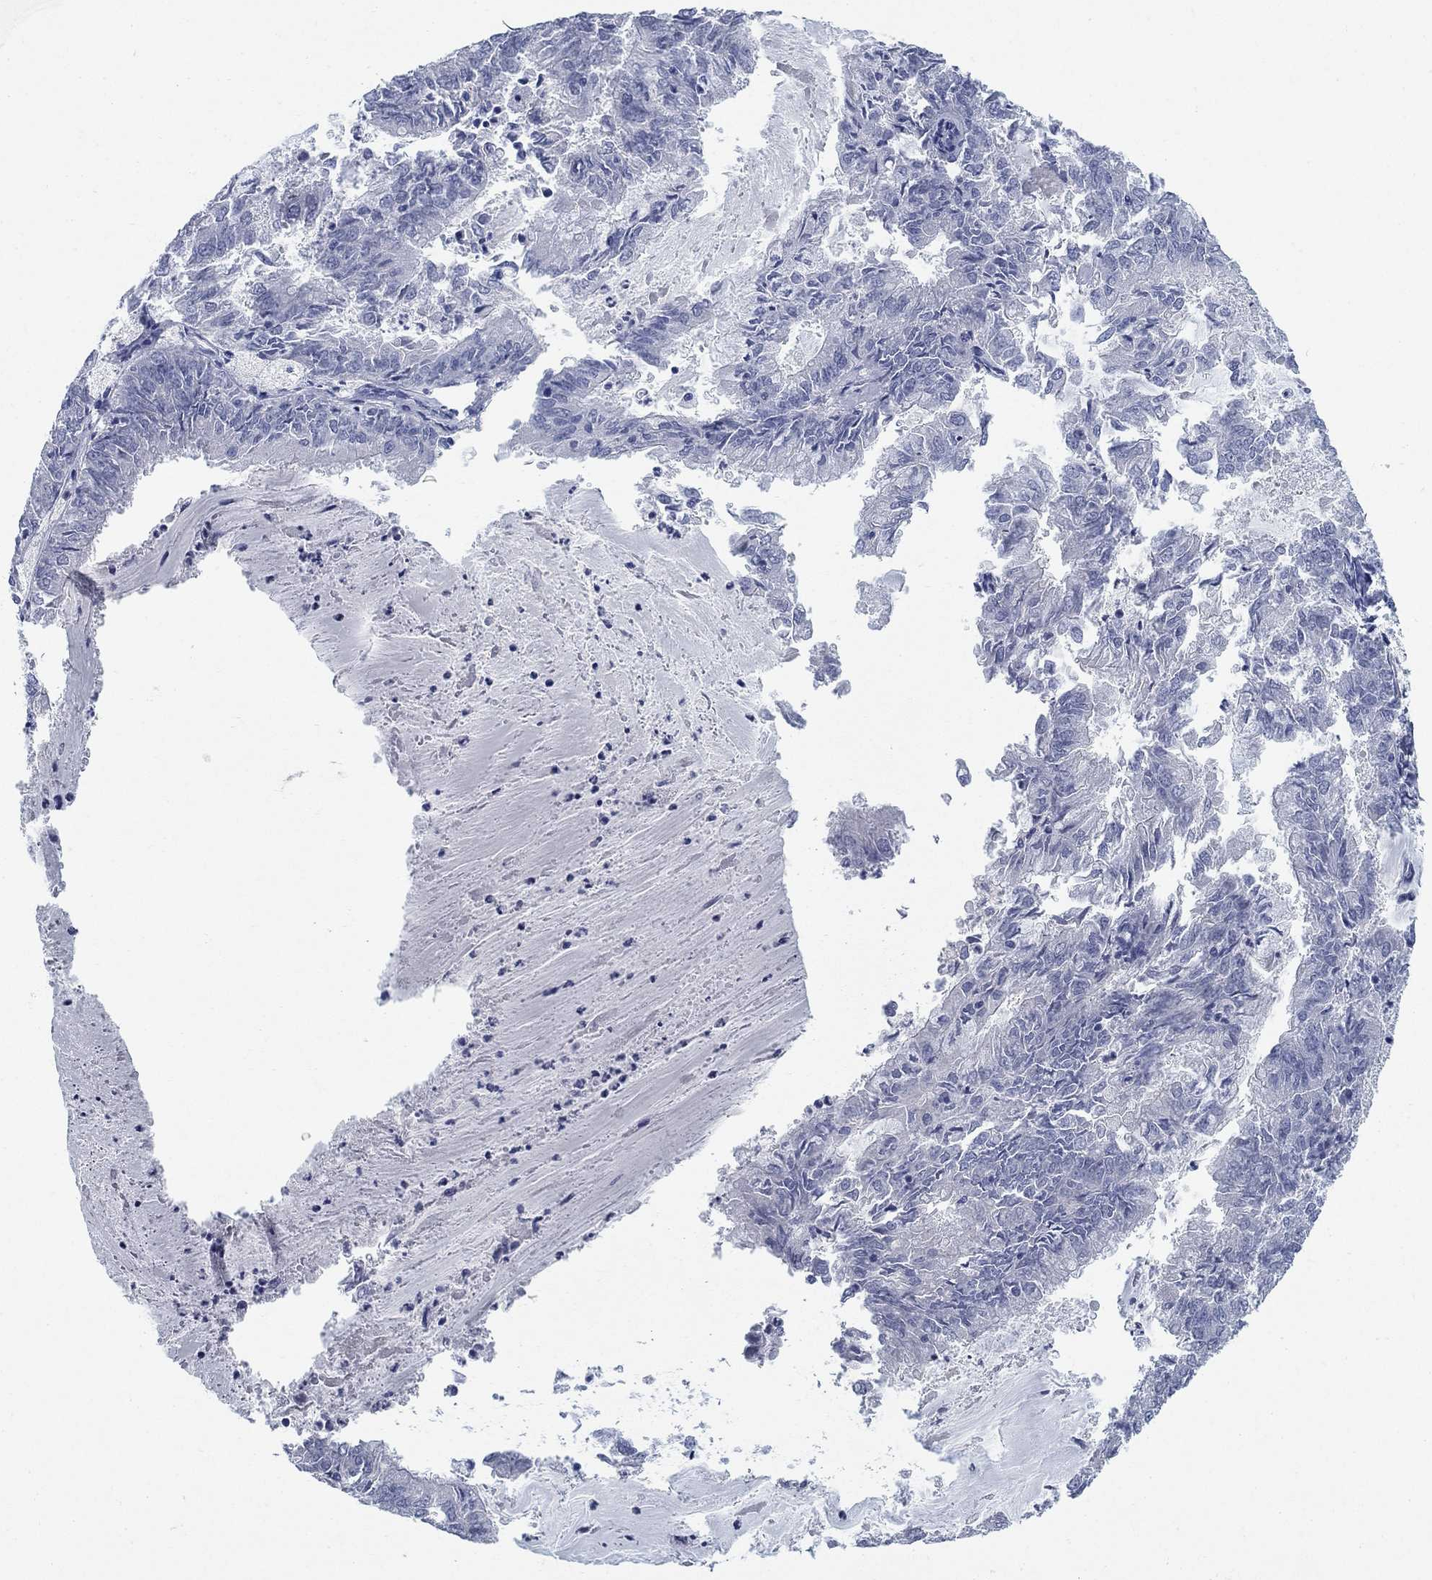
{"staining": {"intensity": "negative", "quantity": "none", "location": "none"}, "tissue": "endometrial cancer", "cell_type": "Tumor cells", "image_type": "cancer", "snomed": [{"axis": "morphology", "description": "Adenocarcinoma, NOS"}, {"axis": "topography", "description": "Endometrium"}], "caption": "Tumor cells show no significant protein positivity in endometrial cancer (adenocarcinoma).", "gene": "DNER", "patient": {"sex": "female", "age": 57}}